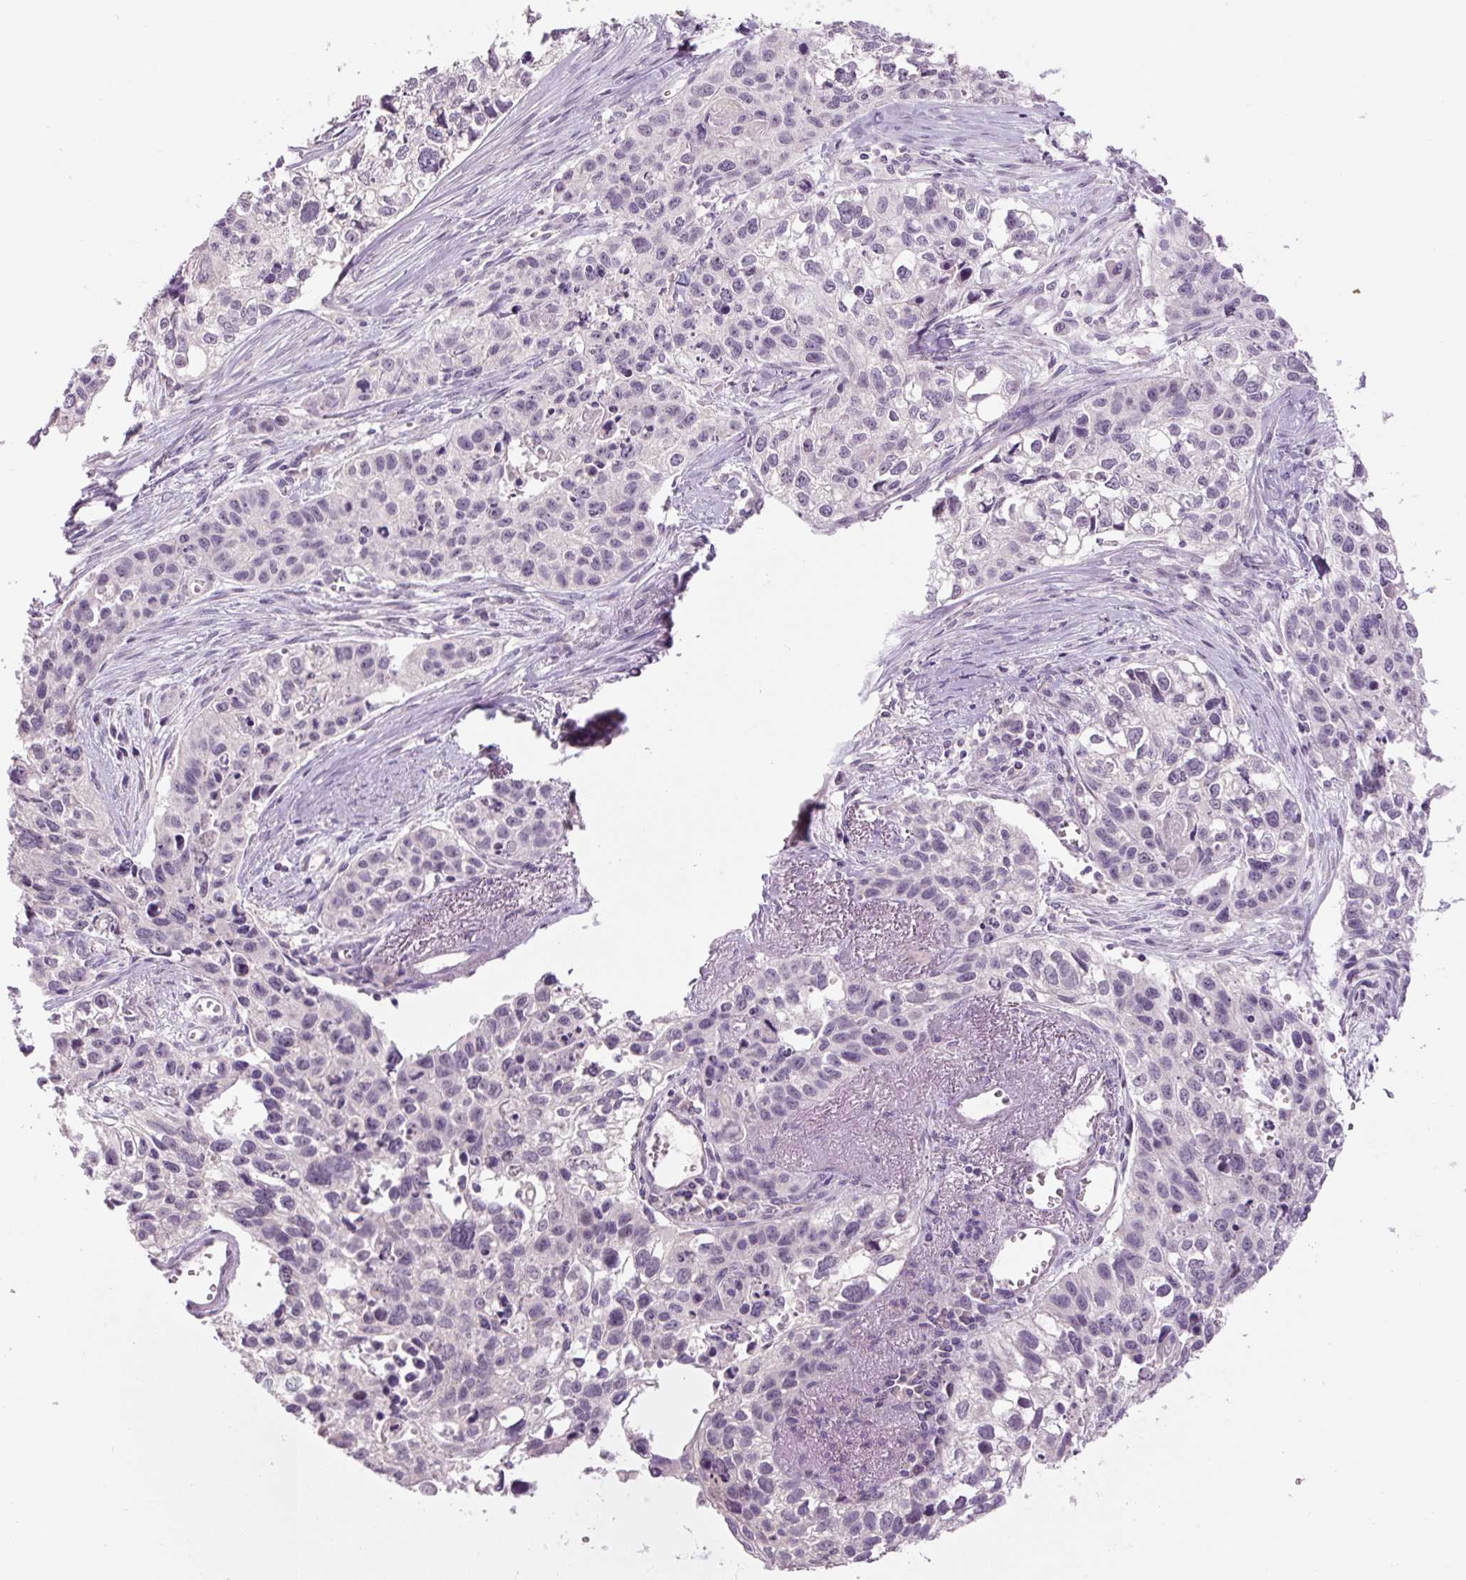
{"staining": {"intensity": "negative", "quantity": "none", "location": "none"}, "tissue": "lung cancer", "cell_type": "Tumor cells", "image_type": "cancer", "snomed": [{"axis": "morphology", "description": "Squamous cell carcinoma, NOS"}, {"axis": "topography", "description": "Lung"}], "caption": "DAB (3,3'-diaminobenzidine) immunohistochemical staining of human lung cancer (squamous cell carcinoma) reveals no significant staining in tumor cells.", "gene": "FABP7", "patient": {"sex": "male", "age": 74}}